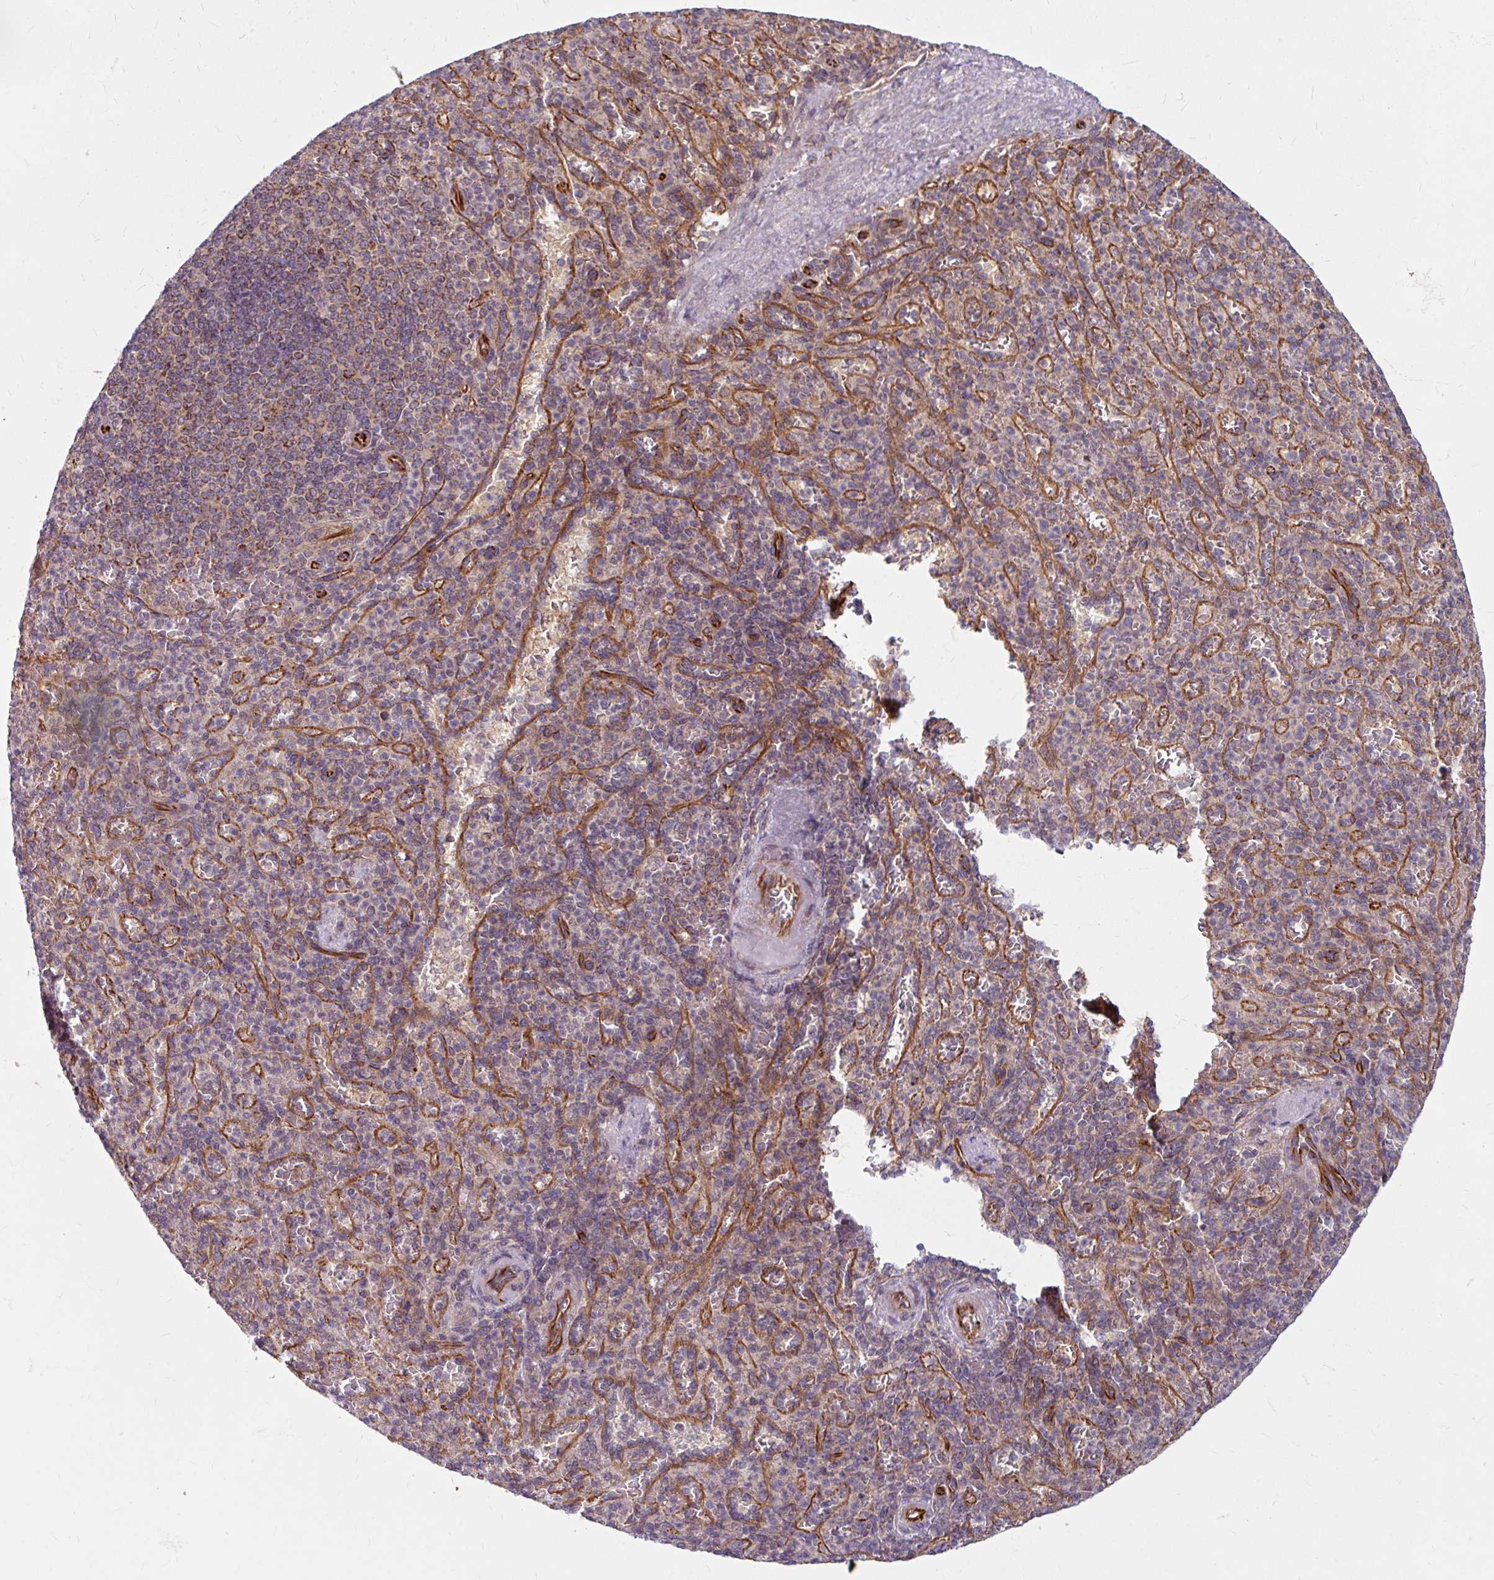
{"staining": {"intensity": "weak", "quantity": "<25%", "location": "cytoplasmic/membranous"}, "tissue": "spleen", "cell_type": "Cells in red pulp", "image_type": "normal", "snomed": [{"axis": "morphology", "description": "Normal tissue, NOS"}, {"axis": "topography", "description": "Spleen"}], "caption": "Photomicrograph shows no protein positivity in cells in red pulp of benign spleen. The staining was performed using DAB (3,3'-diaminobenzidine) to visualize the protein expression in brown, while the nuclei were stained in blue with hematoxylin (Magnification: 20x).", "gene": "DAAM2", "patient": {"sex": "female", "age": 74}}